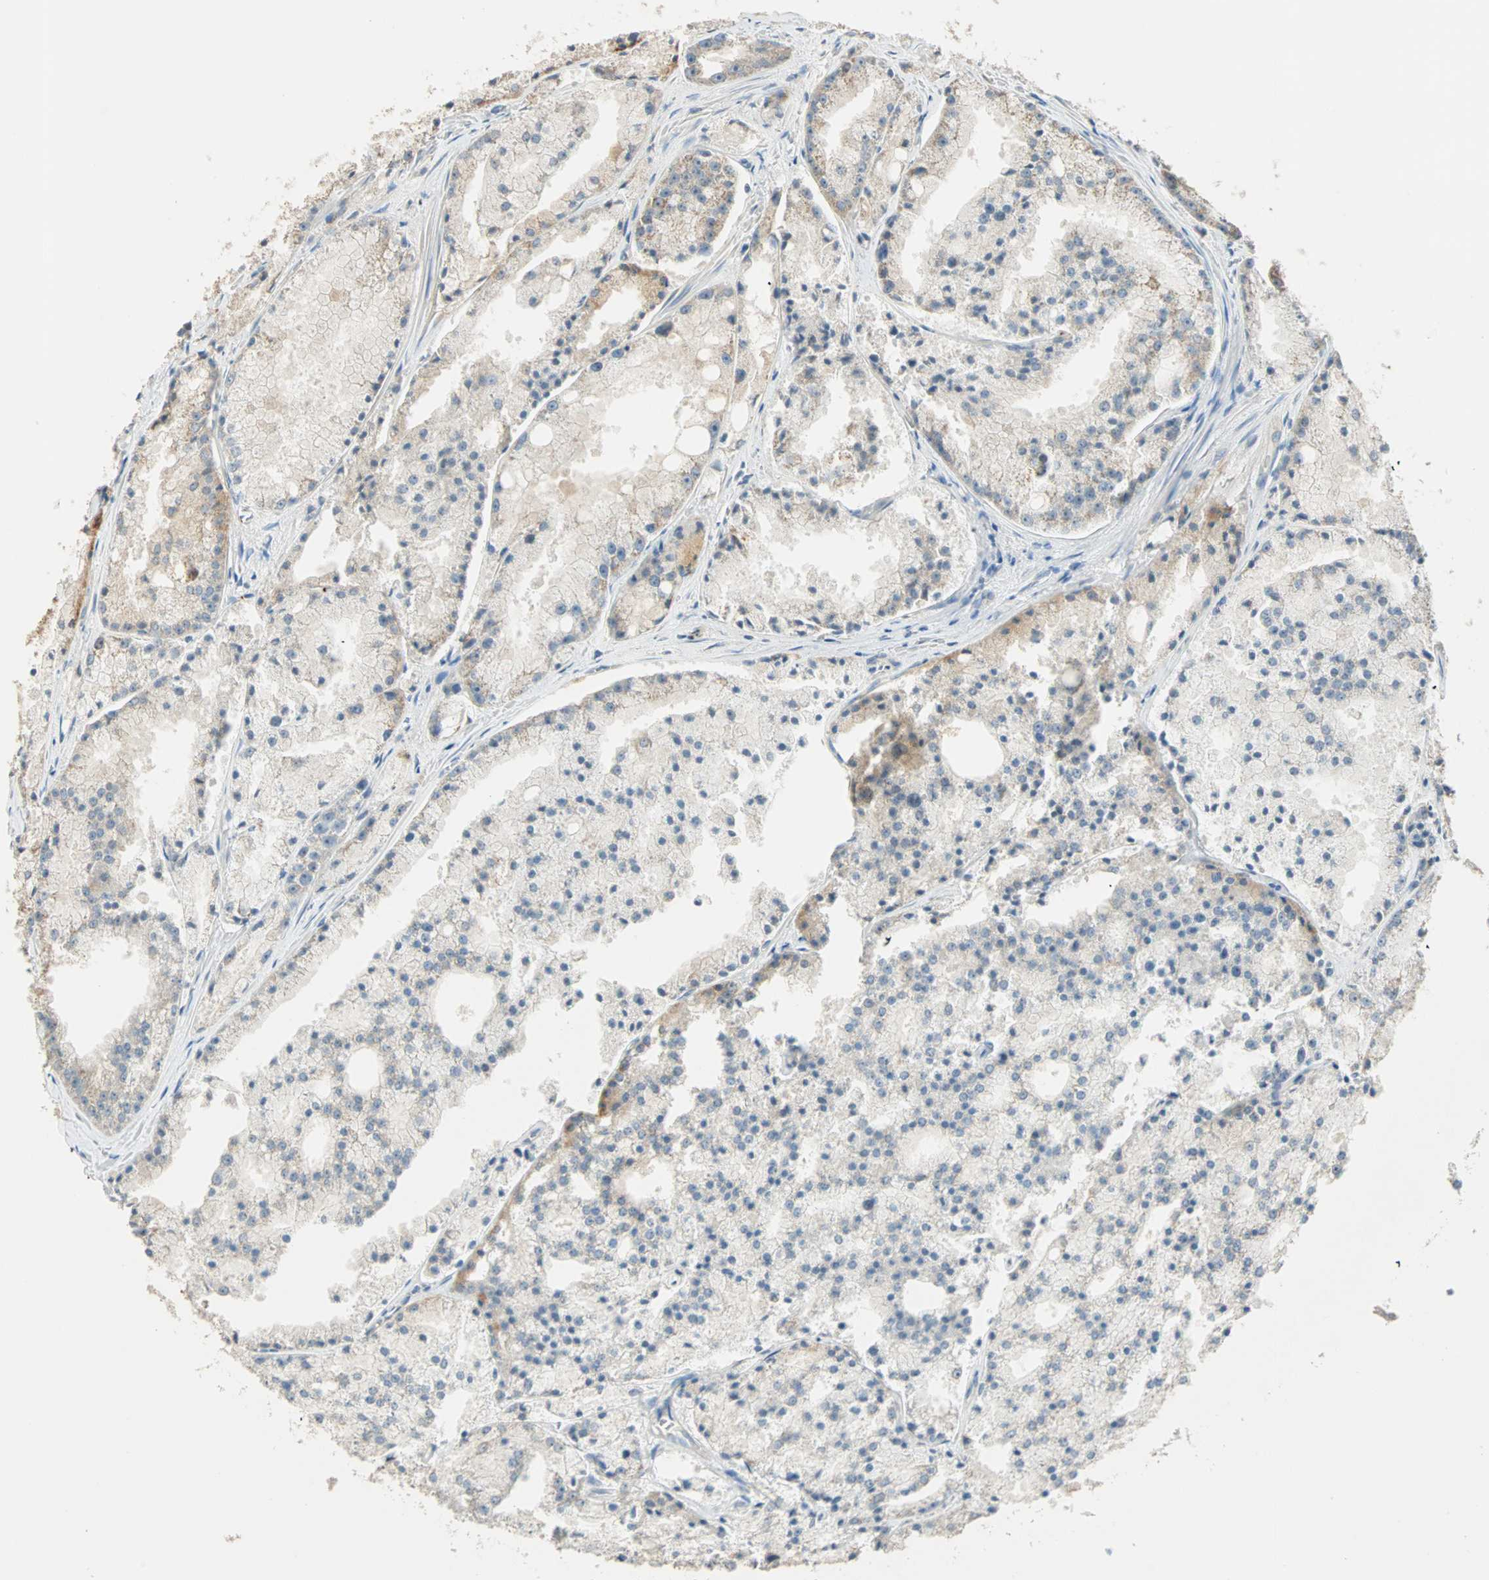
{"staining": {"intensity": "weak", "quantity": "<25%", "location": "cytoplasmic/membranous"}, "tissue": "prostate cancer", "cell_type": "Tumor cells", "image_type": "cancer", "snomed": [{"axis": "morphology", "description": "Adenocarcinoma, Low grade"}, {"axis": "topography", "description": "Prostate"}], "caption": "DAB (3,3'-diaminobenzidine) immunohistochemical staining of human prostate cancer (adenocarcinoma (low-grade)) exhibits no significant staining in tumor cells.", "gene": "RAD18", "patient": {"sex": "male", "age": 64}}